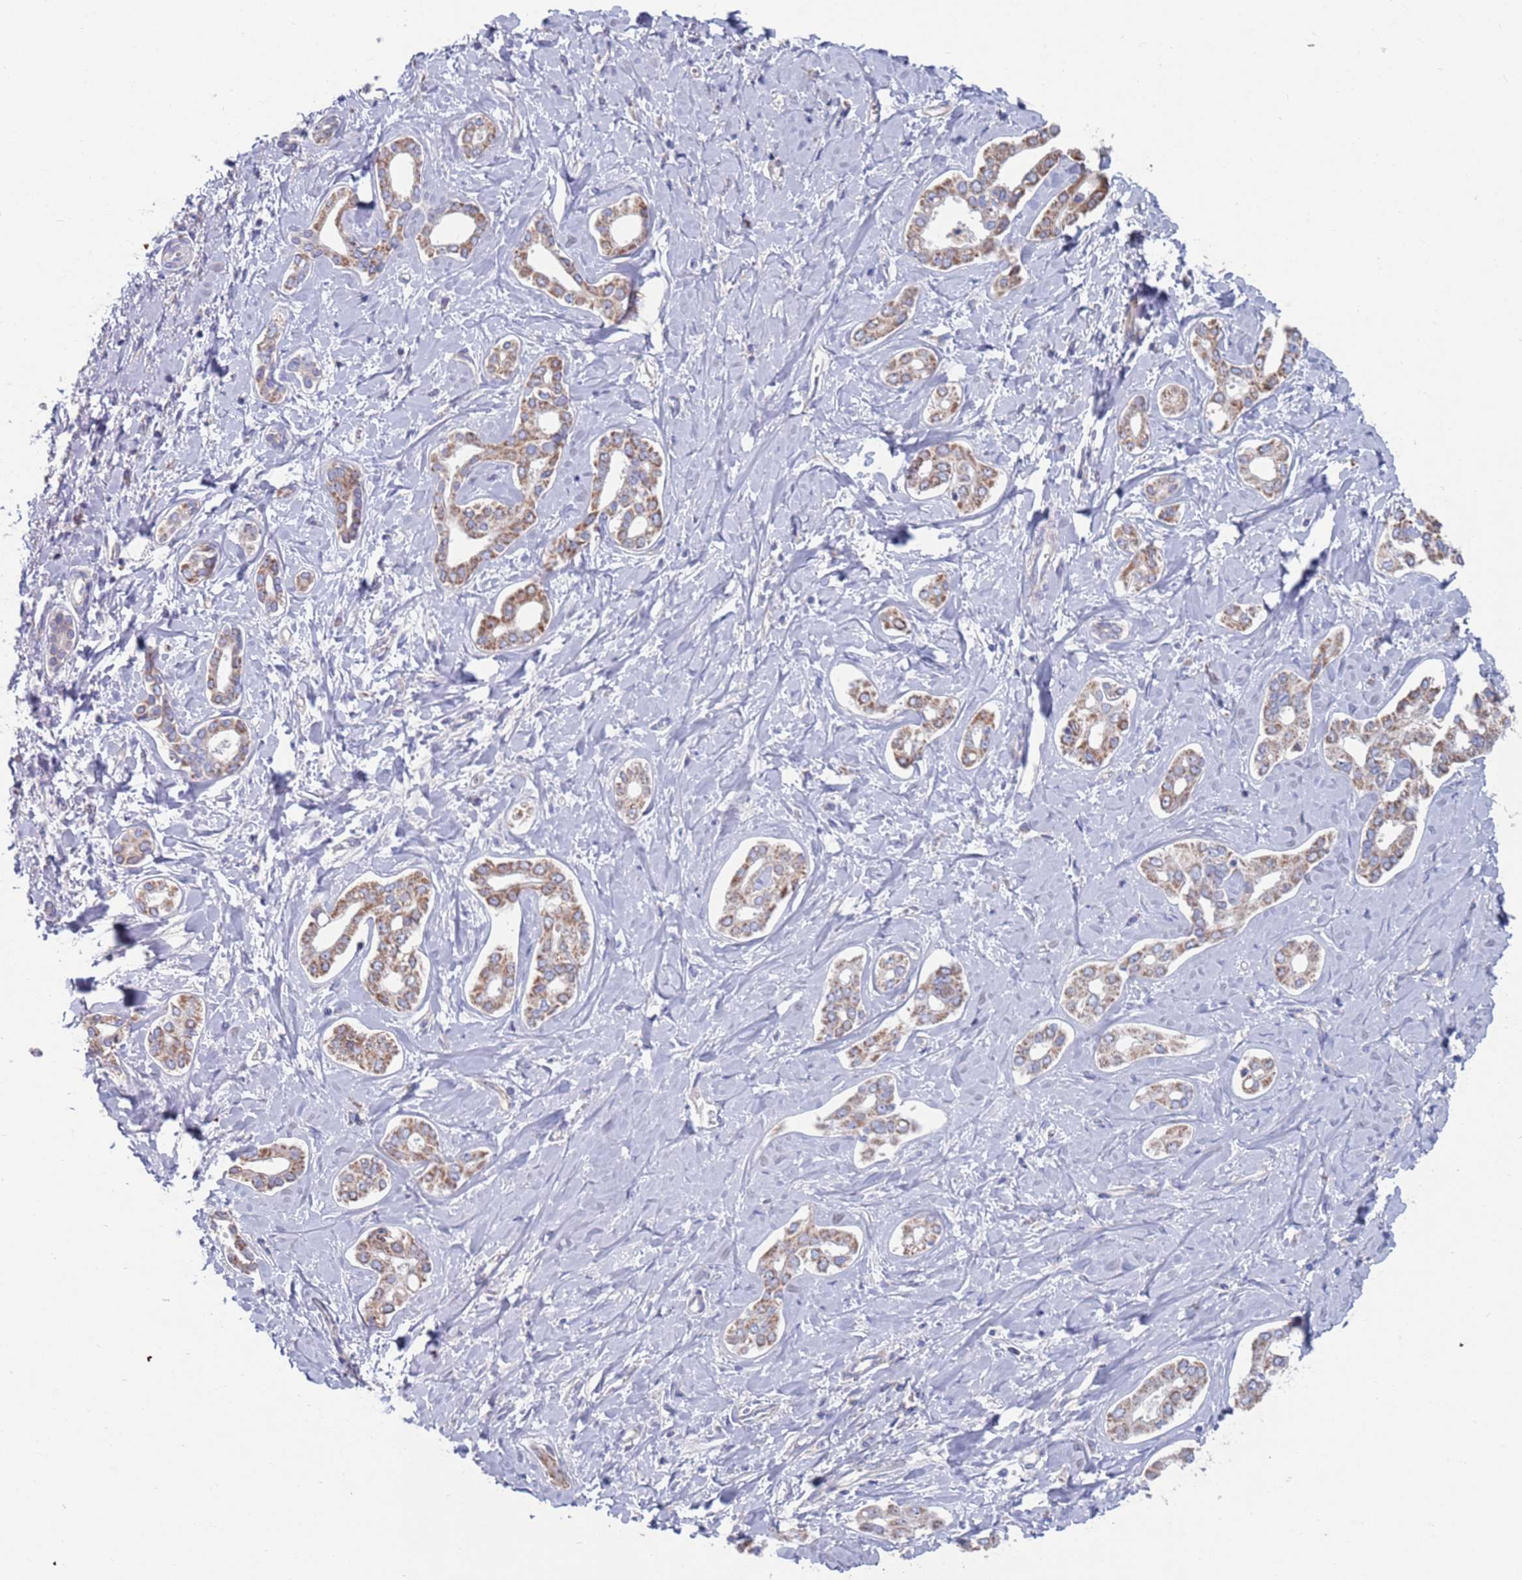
{"staining": {"intensity": "moderate", "quantity": ">75%", "location": "cytoplasmic/membranous"}, "tissue": "liver cancer", "cell_type": "Tumor cells", "image_type": "cancer", "snomed": [{"axis": "morphology", "description": "Cholangiocarcinoma"}, {"axis": "topography", "description": "Liver"}], "caption": "Liver cancer (cholangiocarcinoma) stained with DAB immunohistochemistry (IHC) reveals medium levels of moderate cytoplasmic/membranous positivity in approximately >75% of tumor cells. (DAB IHC with brightfield microscopy, high magnification).", "gene": "MRPL22", "patient": {"sex": "female", "age": 77}}